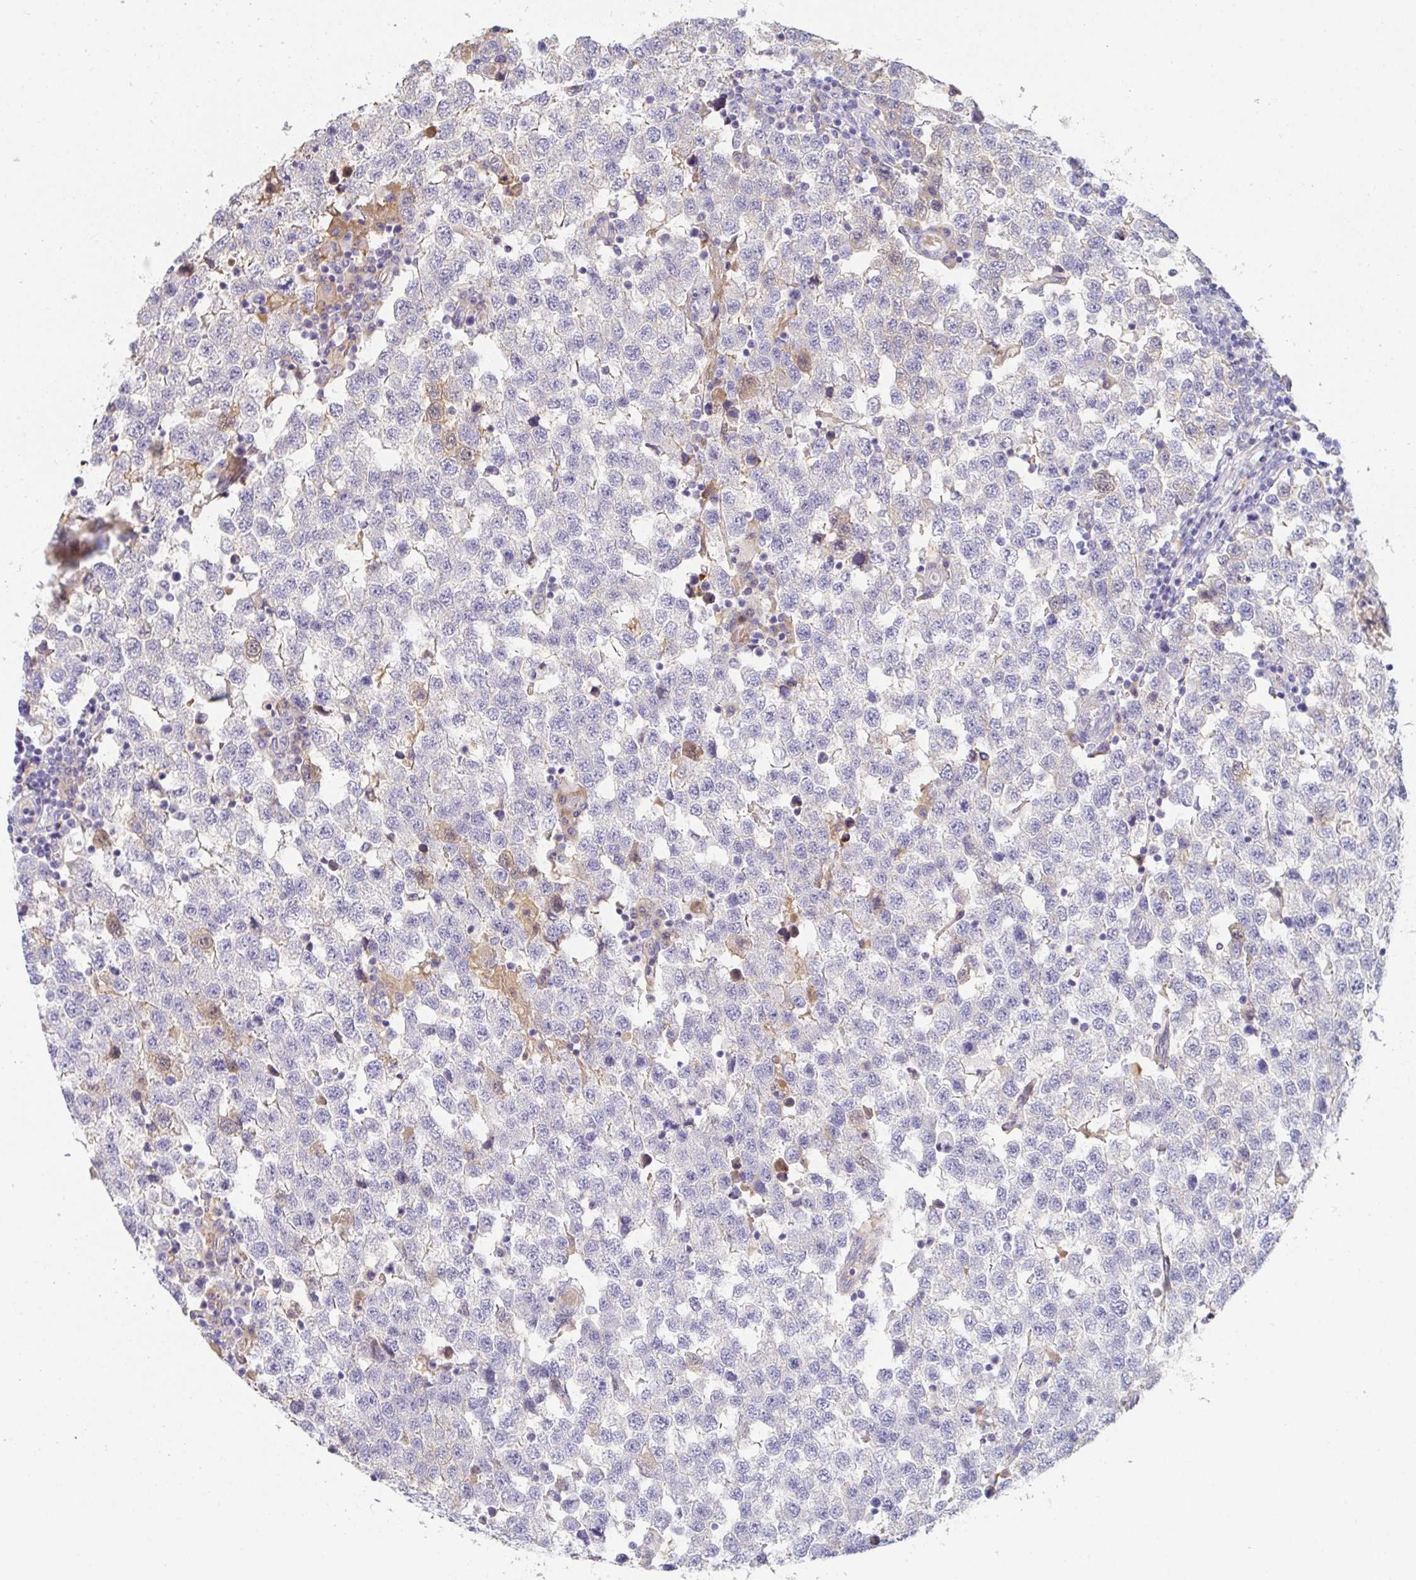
{"staining": {"intensity": "negative", "quantity": "none", "location": "none"}, "tissue": "testis cancer", "cell_type": "Tumor cells", "image_type": "cancer", "snomed": [{"axis": "morphology", "description": "Seminoma, NOS"}, {"axis": "topography", "description": "Testis"}], "caption": "Immunohistochemistry photomicrograph of neoplastic tissue: seminoma (testis) stained with DAB (3,3'-diaminobenzidine) reveals no significant protein staining in tumor cells.", "gene": "ANO5", "patient": {"sex": "male", "age": 34}}